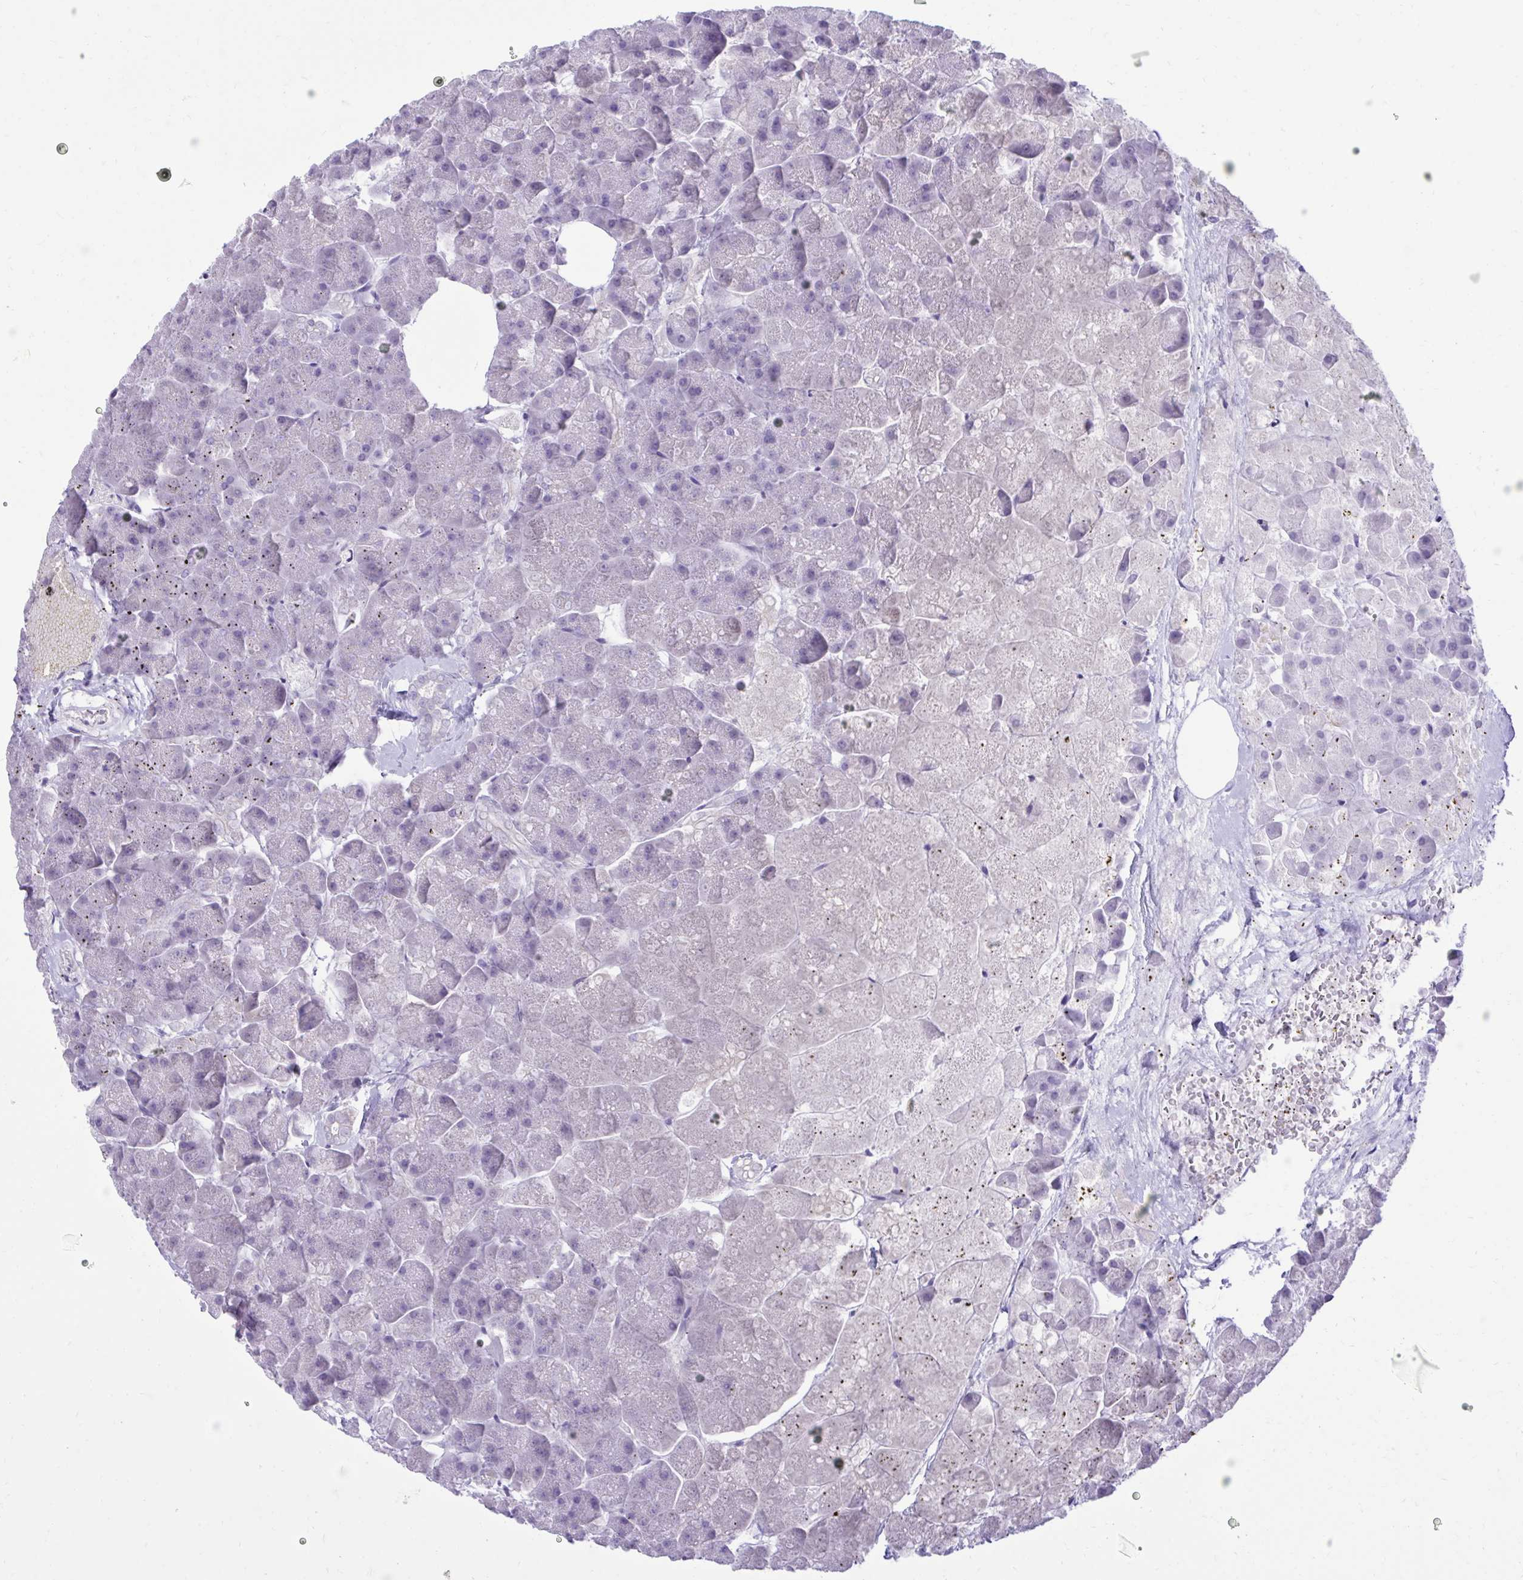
{"staining": {"intensity": "negative", "quantity": "none", "location": "none"}, "tissue": "pancreas", "cell_type": "Exocrine glandular cells", "image_type": "normal", "snomed": [{"axis": "morphology", "description": "Normal tissue, NOS"}, {"axis": "topography", "description": "Pancreas"}, {"axis": "topography", "description": "Peripheral nerve tissue"}], "caption": "An image of pancreas stained for a protein exhibits no brown staining in exocrine glandular cells. (Stains: DAB (3,3'-diaminobenzidine) immunohistochemistry (IHC) with hematoxylin counter stain, Microscopy: brightfield microscopy at high magnification).", "gene": "TMCO5A", "patient": {"sex": "male", "age": 54}}